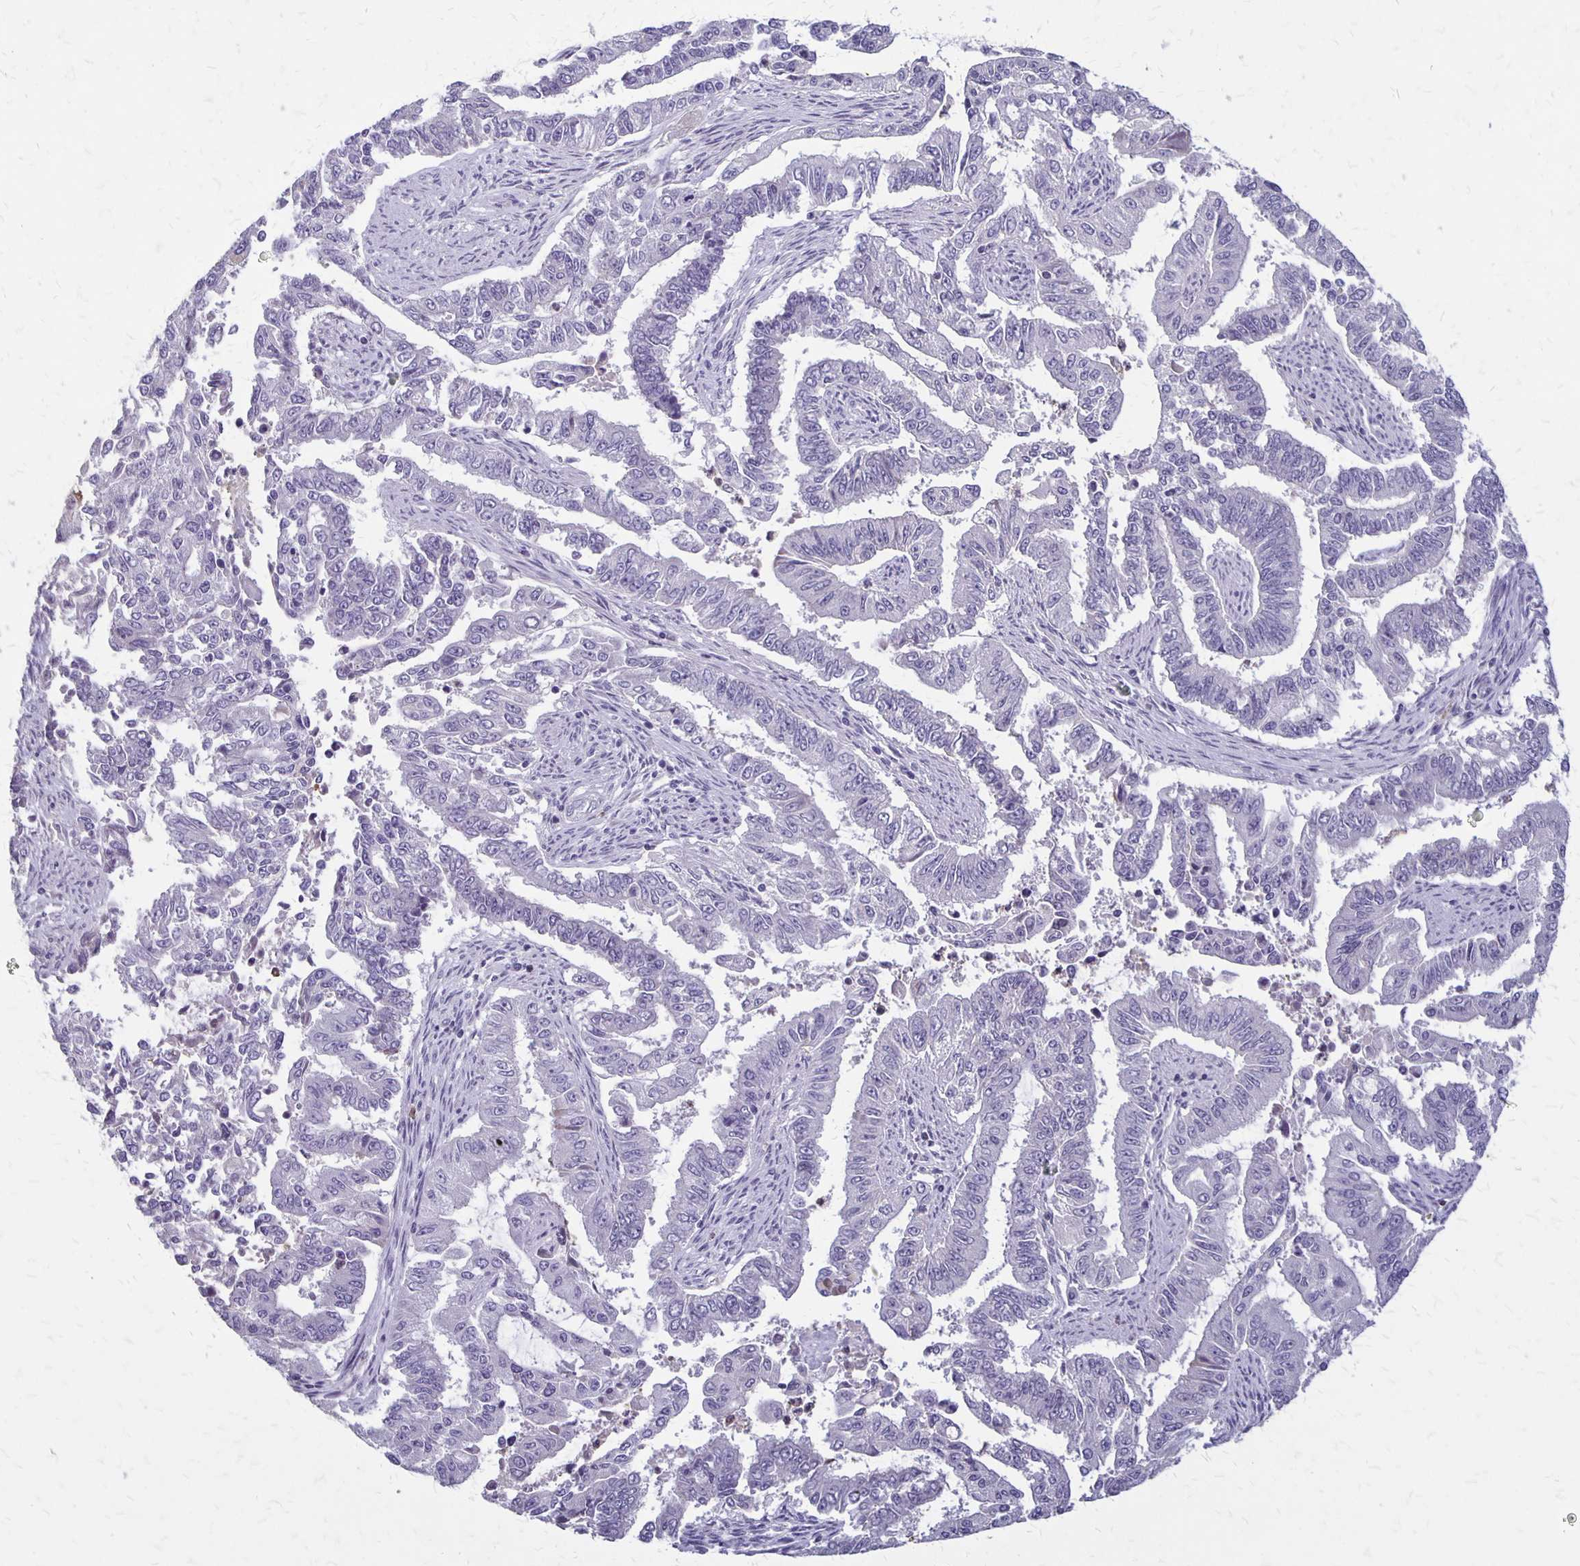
{"staining": {"intensity": "negative", "quantity": "none", "location": "none"}, "tissue": "endometrial cancer", "cell_type": "Tumor cells", "image_type": "cancer", "snomed": [{"axis": "morphology", "description": "Adenocarcinoma, NOS"}, {"axis": "topography", "description": "Uterus"}], "caption": "There is no significant expression in tumor cells of adenocarcinoma (endometrial).", "gene": "SEPTIN5", "patient": {"sex": "female", "age": 59}}